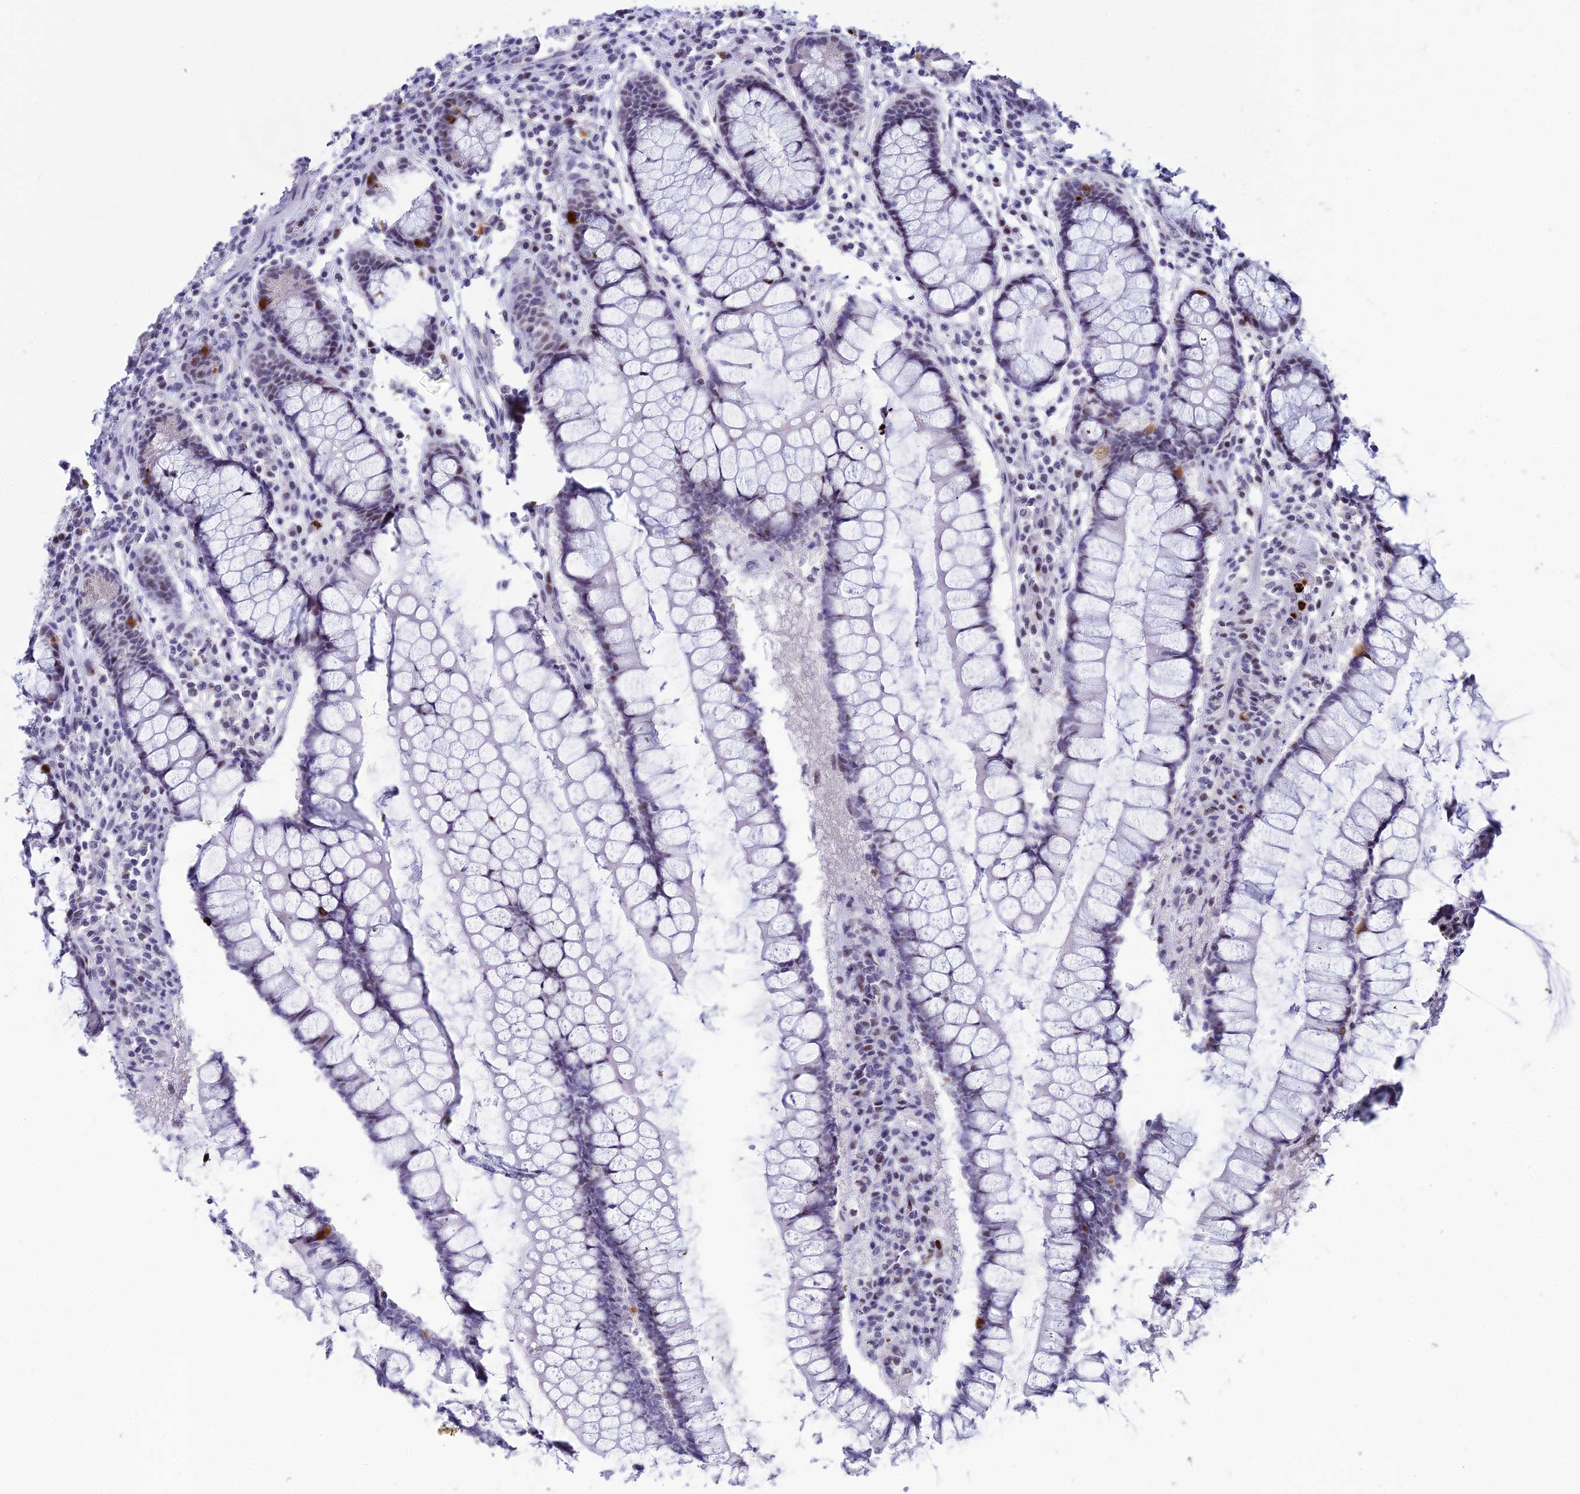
{"staining": {"intensity": "weak", "quantity": ">75%", "location": "nuclear"}, "tissue": "colon", "cell_type": "Endothelial cells", "image_type": "normal", "snomed": [{"axis": "morphology", "description": "Normal tissue, NOS"}, {"axis": "morphology", "description": "Adenocarcinoma, NOS"}, {"axis": "topography", "description": "Colon"}], "caption": "Immunohistochemistry (DAB) staining of unremarkable human colon shows weak nuclear protein staining in approximately >75% of endothelial cells.", "gene": "MFSD2B", "patient": {"sex": "female", "age": 55}}